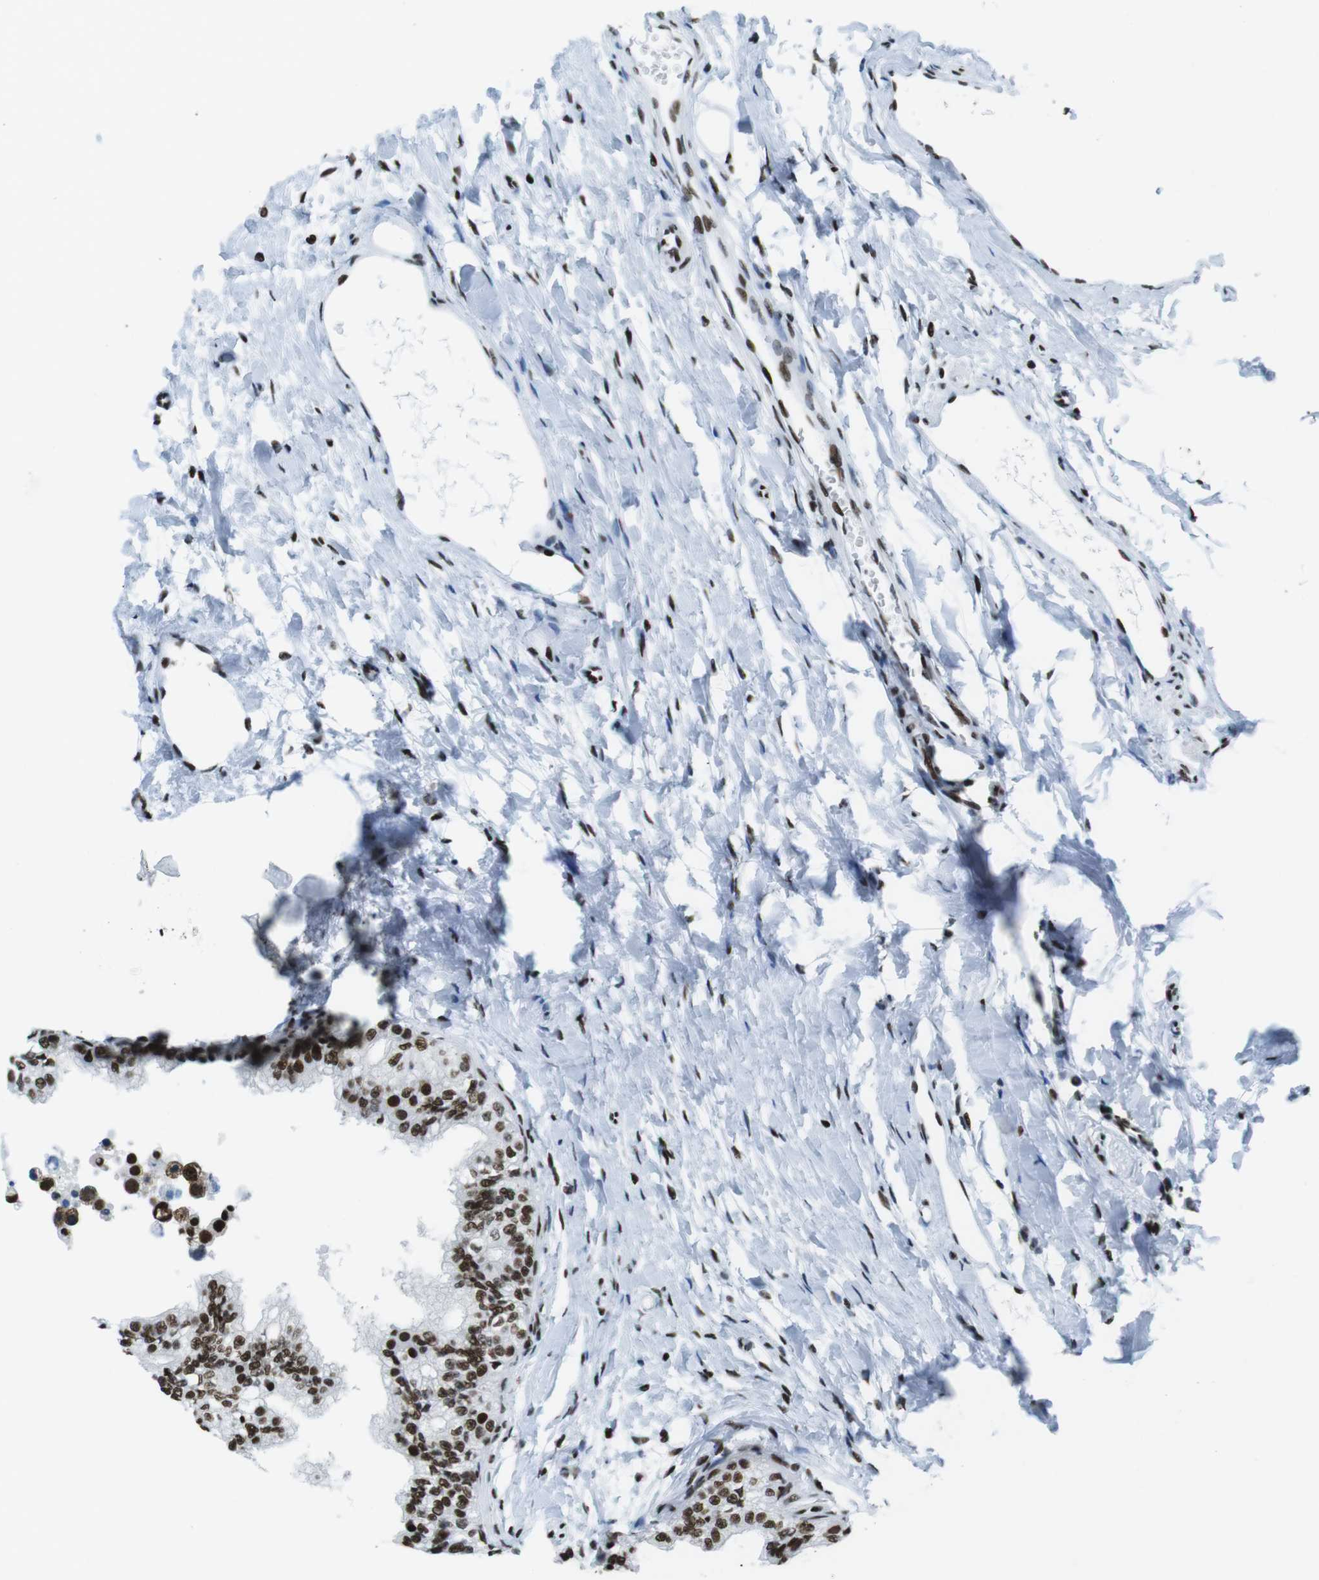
{"staining": {"intensity": "moderate", "quantity": ">75%", "location": "nuclear"}, "tissue": "epididymis", "cell_type": "Glandular cells", "image_type": "normal", "snomed": [{"axis": "morphology", "description": "Normal tissue, NOS"}, {"axis": "morphology", "description": "Adenocarcinoma, metastatic, NOS"}, {"axis": "topography", "description": "Testis"}, {"axis": "topography", "description": "Epididymis"}], "caption": "Benign epididymis reveals moderate nuclear positivity in approximately >75% of glandular cells, visualized by immunohistochemistry.", "gene": "CITED2", "patient": {"sex": "male", "age": 26}}